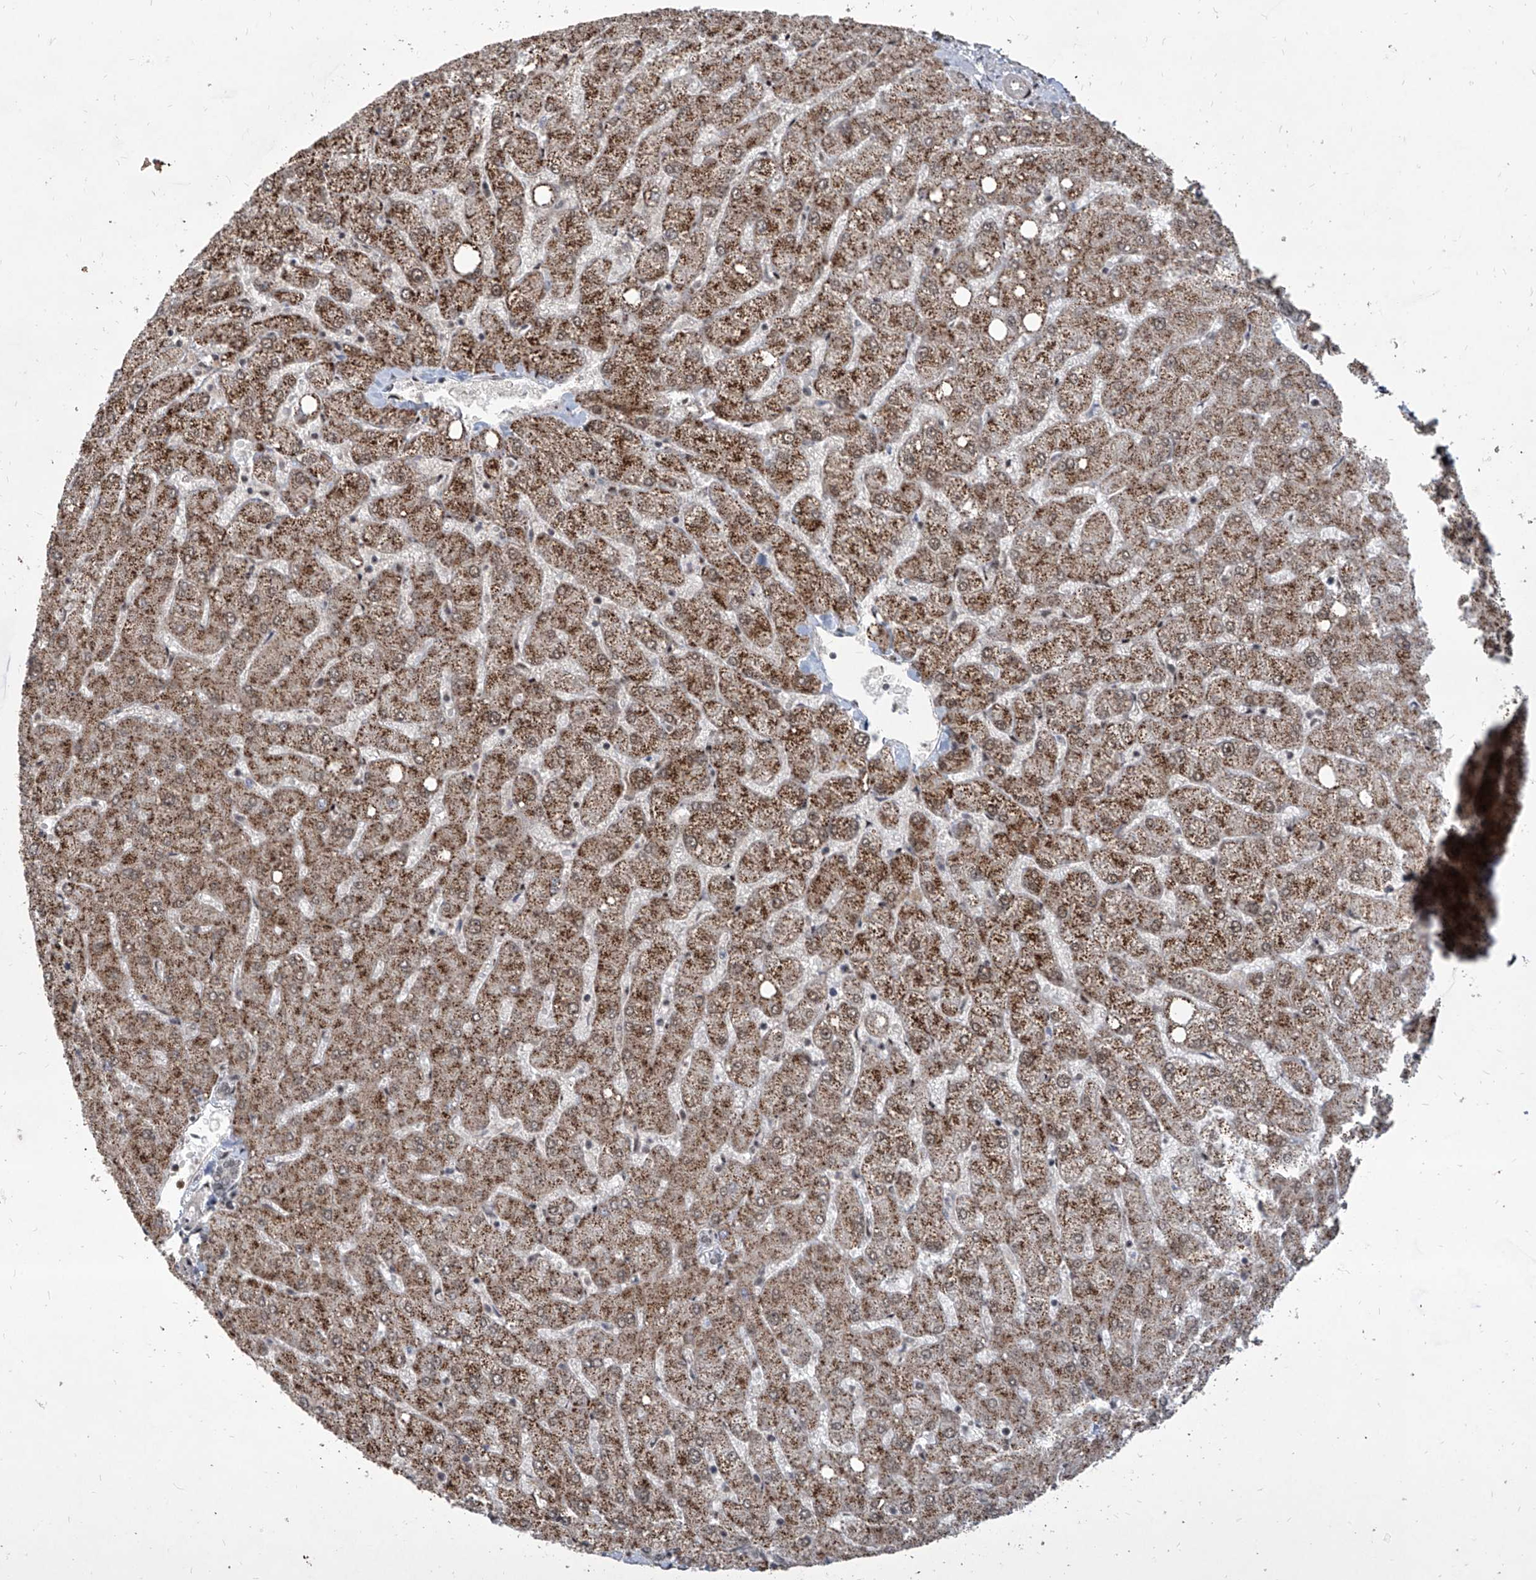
{"staining": {"intensity": "negative", "quantity": "none", "location": "none"}, "tissue": "liver", "cell_type": "Cholangiocytes", "image_type": "normal", "snomed": [{"axis": "morphology", "description": "Normal tissue, NOS"}, {"axis": "topography", "description": "Liver"}], "caption": "Immunohistochemical staining of unremarkable human liver exhibits no significant positivity in cholangiocytes. Brightfield microscopy of IHC stained with DAB (brown) and hematoxylin (blue), captured at high magnification.", "gene": "IRF2", "patient": {"sex": "female", "age": 54}}